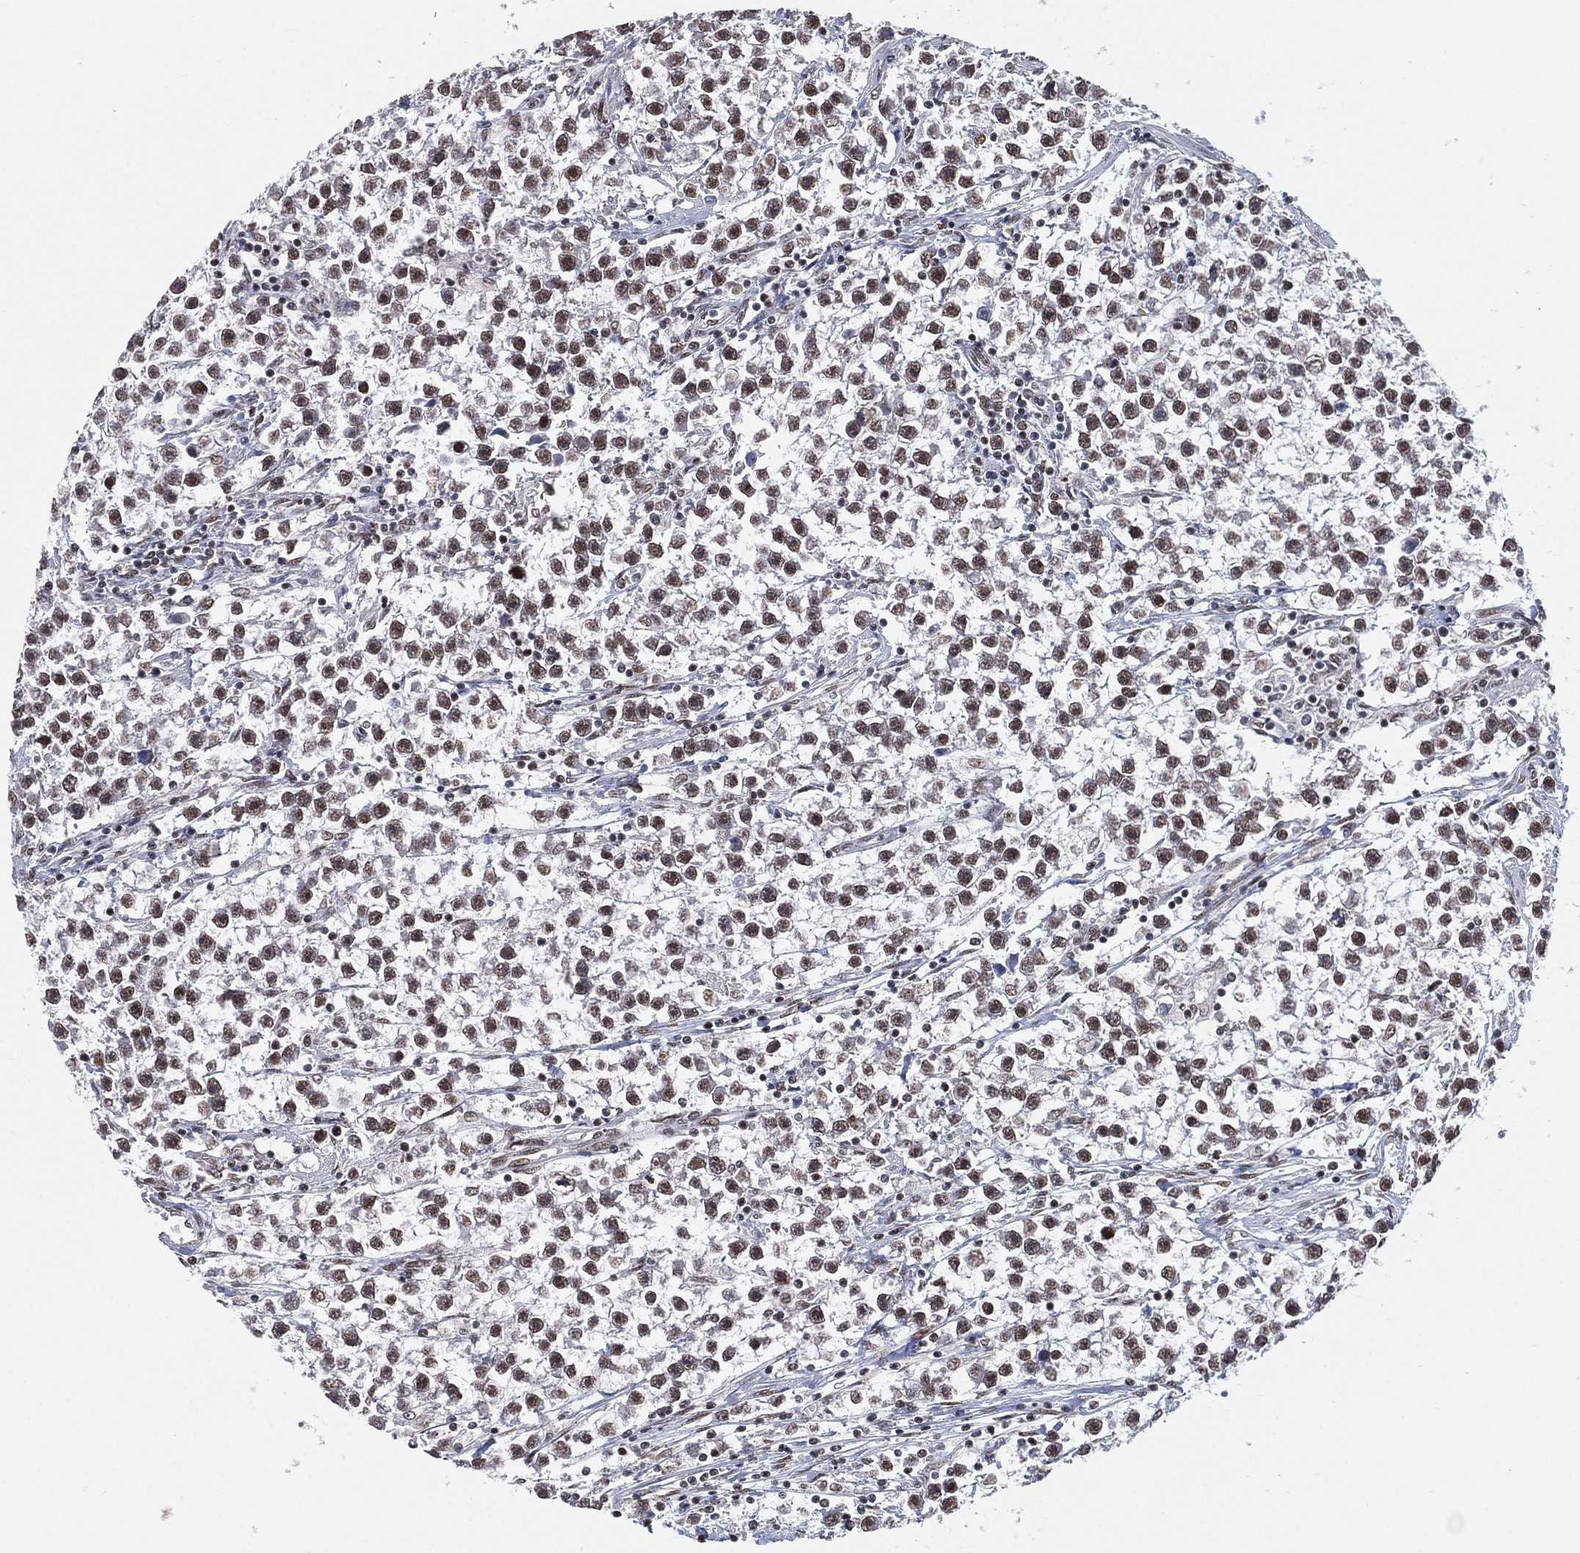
{"staining": {"intensity": "moderate", "quantity": ">75%", "location": "nuclear"}, "tissue": "testis cancer", "cell_type": "Tumor cells", "image_type": "cancer", "snomed": [{"axis": "morphology", "description": "Seminoma, NOS"}, {"axis": "topography", "description": "Testis"}], "caption": "A medium amount of moderate nuclear positivity is appreciated in approximately >75% of tumor cells in testis cancer tissue. (DAB (3,3'-diaminobenzidine) = brown stain, brightfield microscopy at high magnification).", "gene": "YLPM1", "patient": {"sex": "male", "age": 59}}